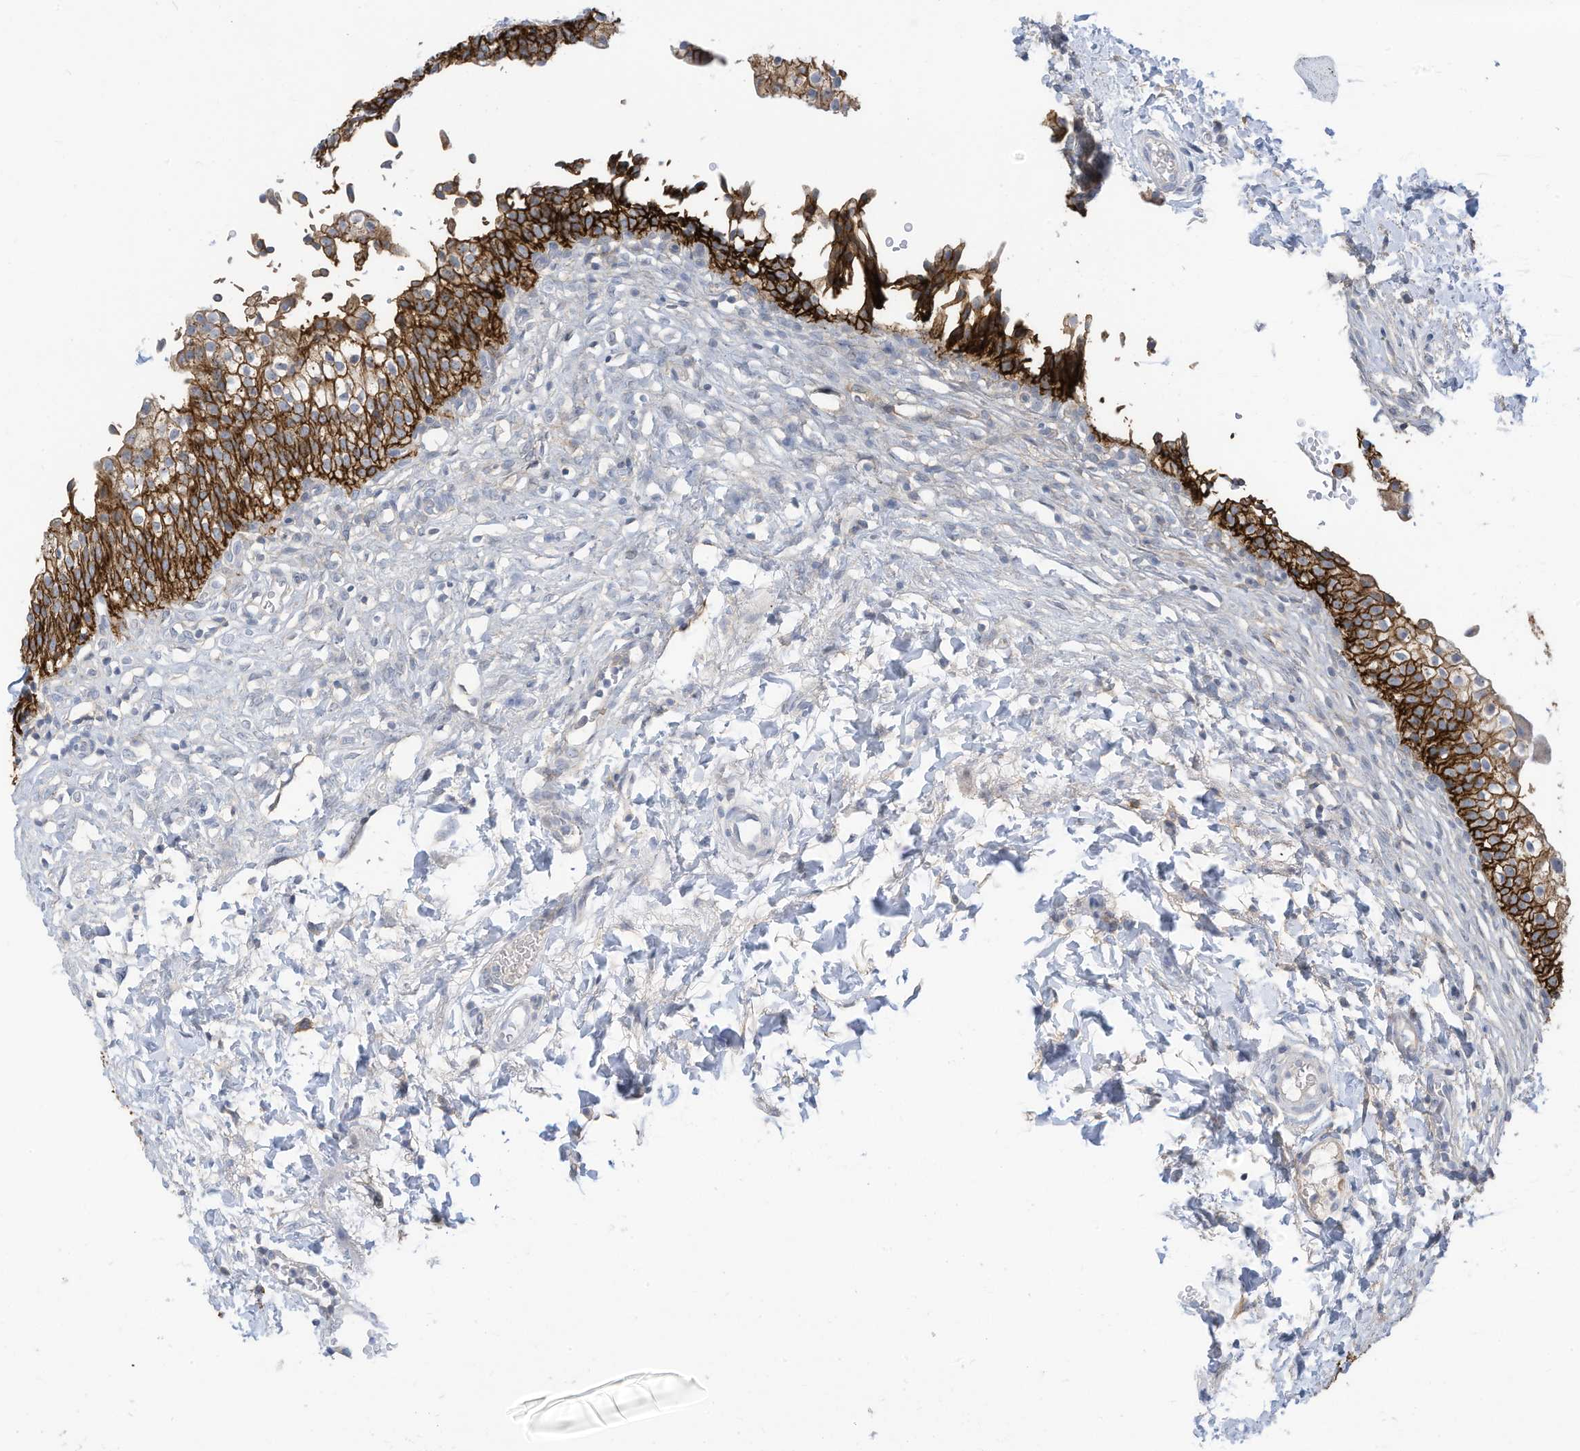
{"staining": {"intensity": "strong", "quantity": ">75%", "location": "cytoplasmic/membranous"}, "tissue": "urinary bladder", "cell_type": "Urothelial cells", "image_type": "normal", "snomed": [{"axis": "morphology", "description": "Normal tissue, NOS"}, {"axis": "topography", "description": "Urinary bladder"}], "caption": "Immunohistochemistry (IHC) of unremarkable human urinary bladder demonstrates high levels of strong cytoplasmic/membranous expression in about >75% of urothelial cells.", "gene": "SLC1A5", "patient": {"sex": "male", "age": 55}}